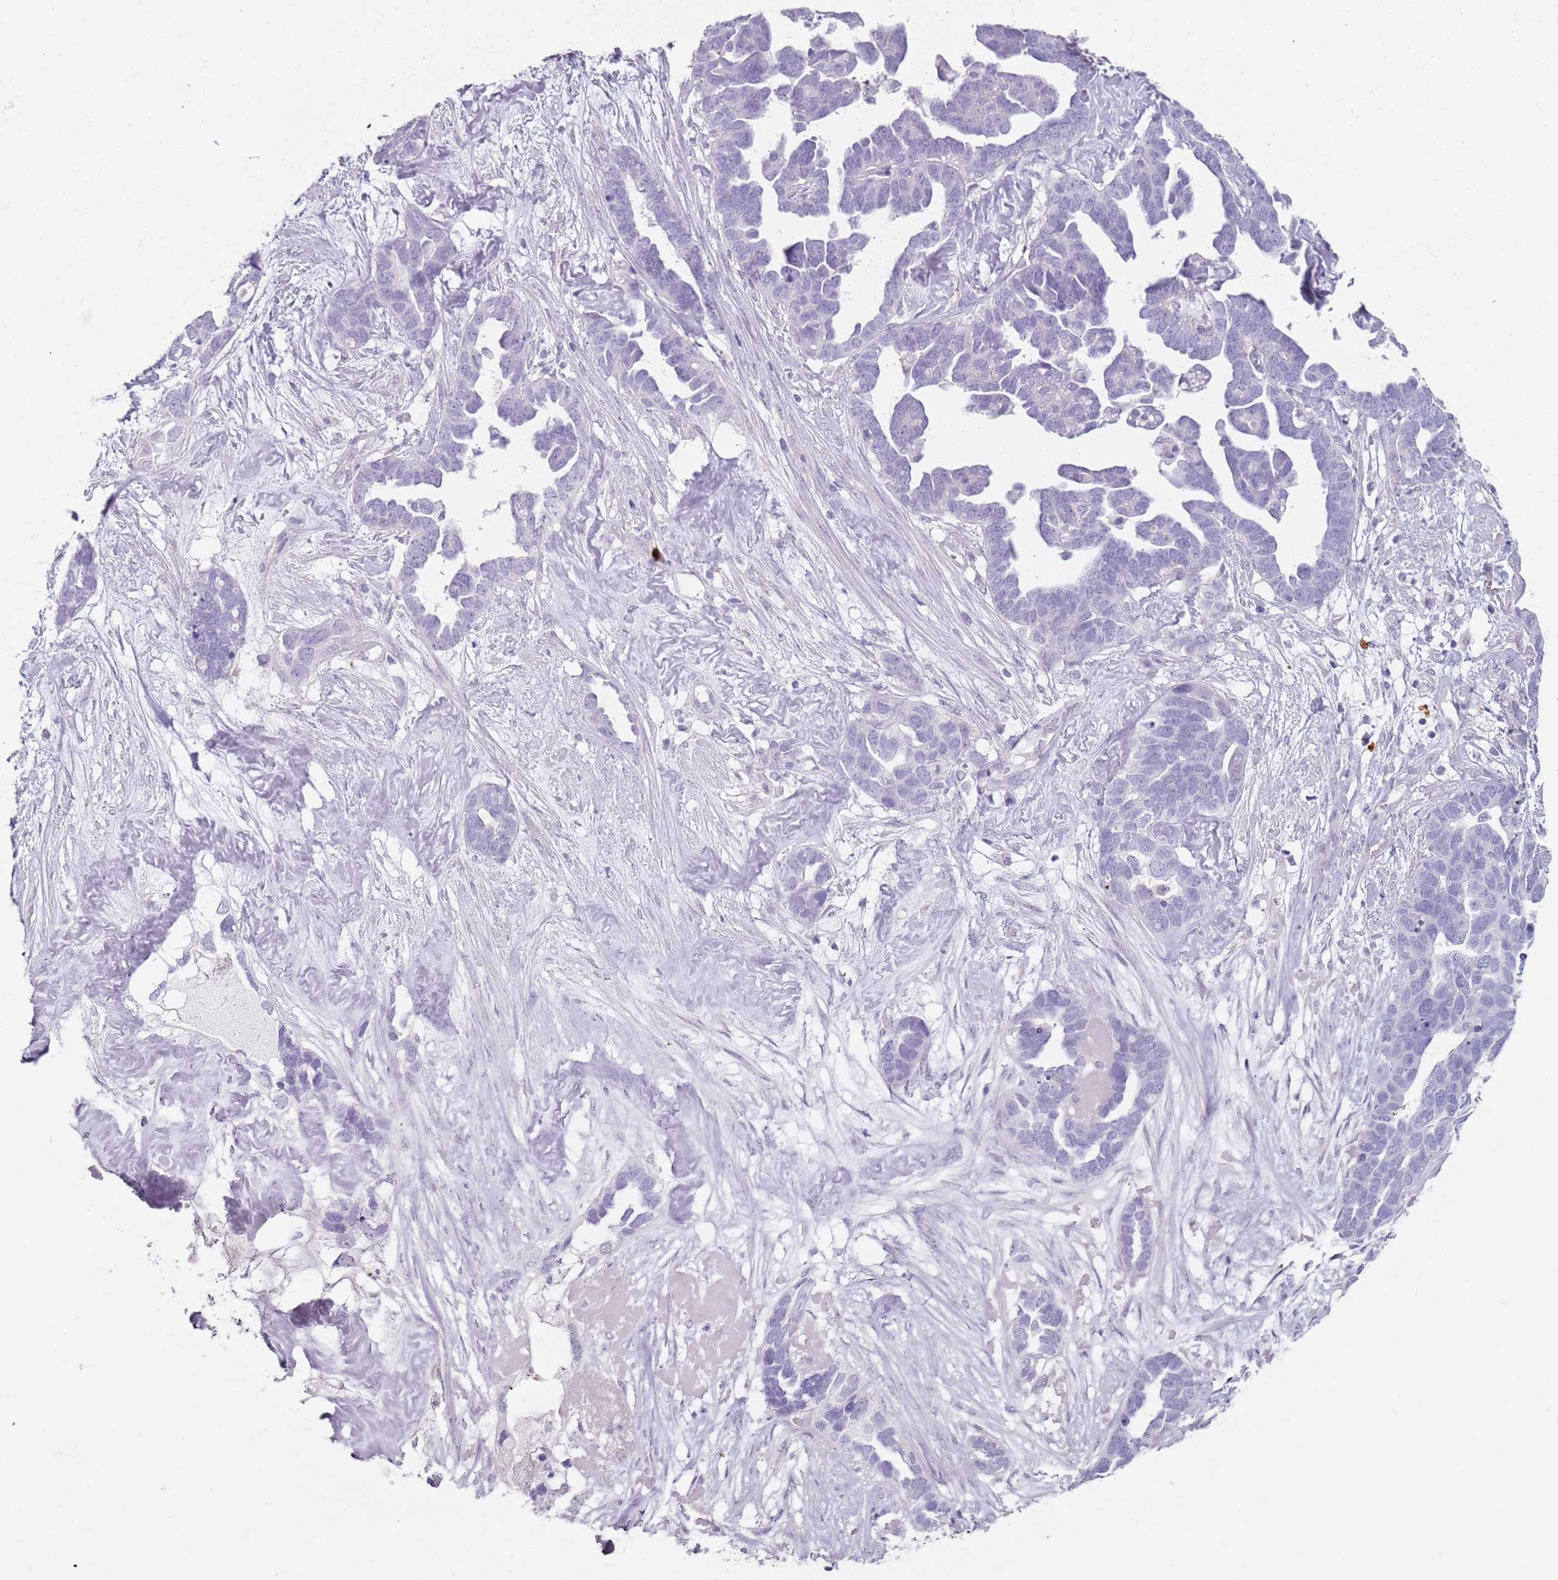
{"staining": {"intensity": "negative", "quantity": "none", "location": "none"}, "tissue": "ovarian cancer", "cell_type": "Tumor cells", "image_type": "cancer", "snomed": [{"axis": "morphology", "description": "Cystadenocarcinoma, serous, NOS"}, {"axis": "topography", "description": "Ovary"}], "caption": "A high-resolution histopathology image shows immunohistochemistry (IHC) staining of ovarian cancer, which reveals no significant expression in tumor cells.", "gene": "CD40LG", "patient": {"sex": "female", "age": 54}}